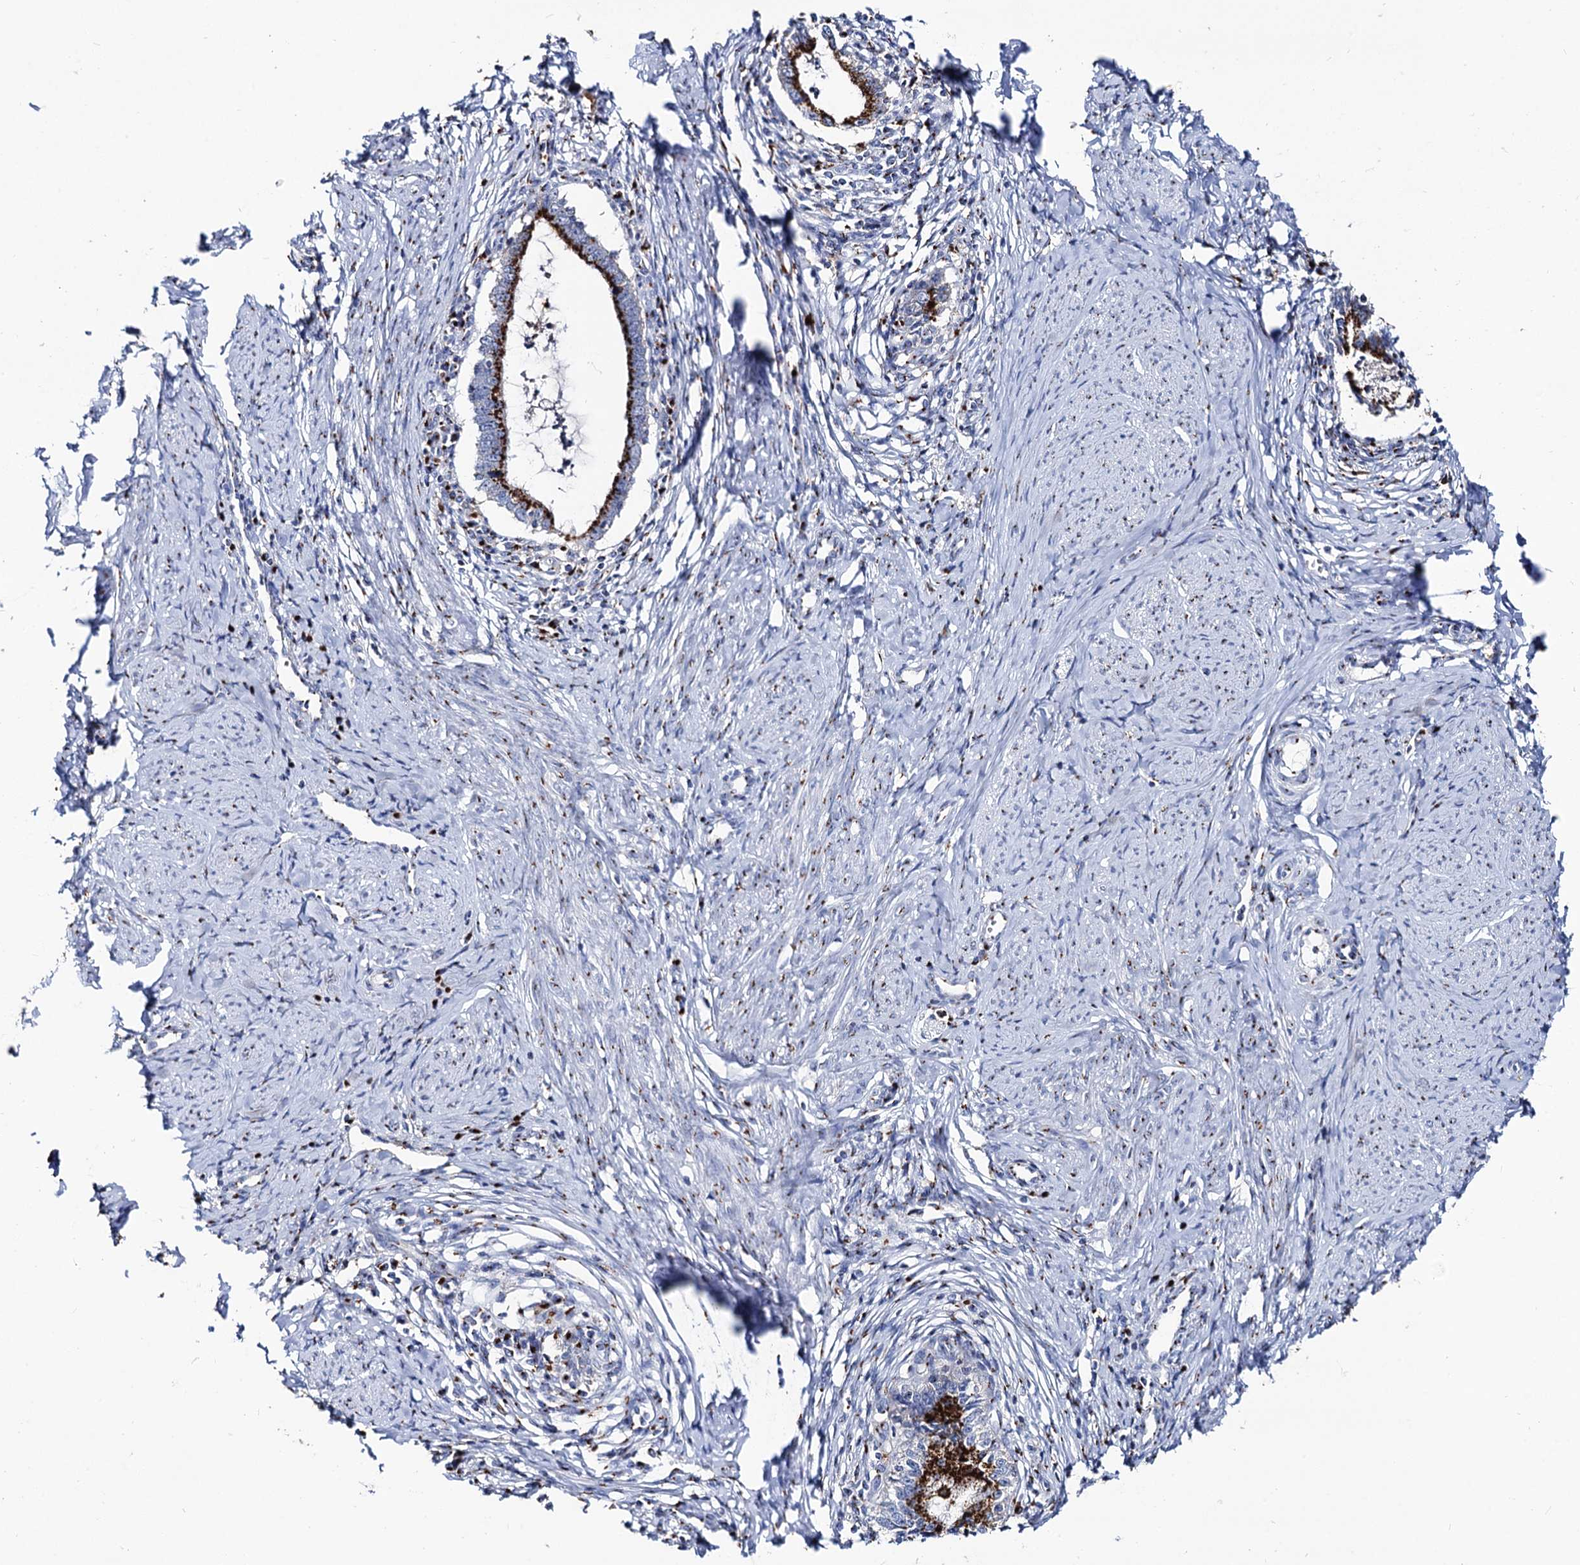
{"staining": {"intensity": "strong", "quantity": ">75%", "location": "cytoplasmic/membranous"}, "tissue": "cervical cancer", "cell_type": "Tumor cells", "image_type": "cancer", "snomed": [{"axis": "morphology", "description": "Adenocarcinoma, NOS"}, {"axis": "topography", "description": "Cervix"}], "caption": "Cervical adenocarcinoma stained with immunohistochemistry reveals strong cytoplasmic/membranous expression in approximately >75% of tumor cells.", "gene": "TM9SF3", "patient": {"sex": "female", "age": 36}}